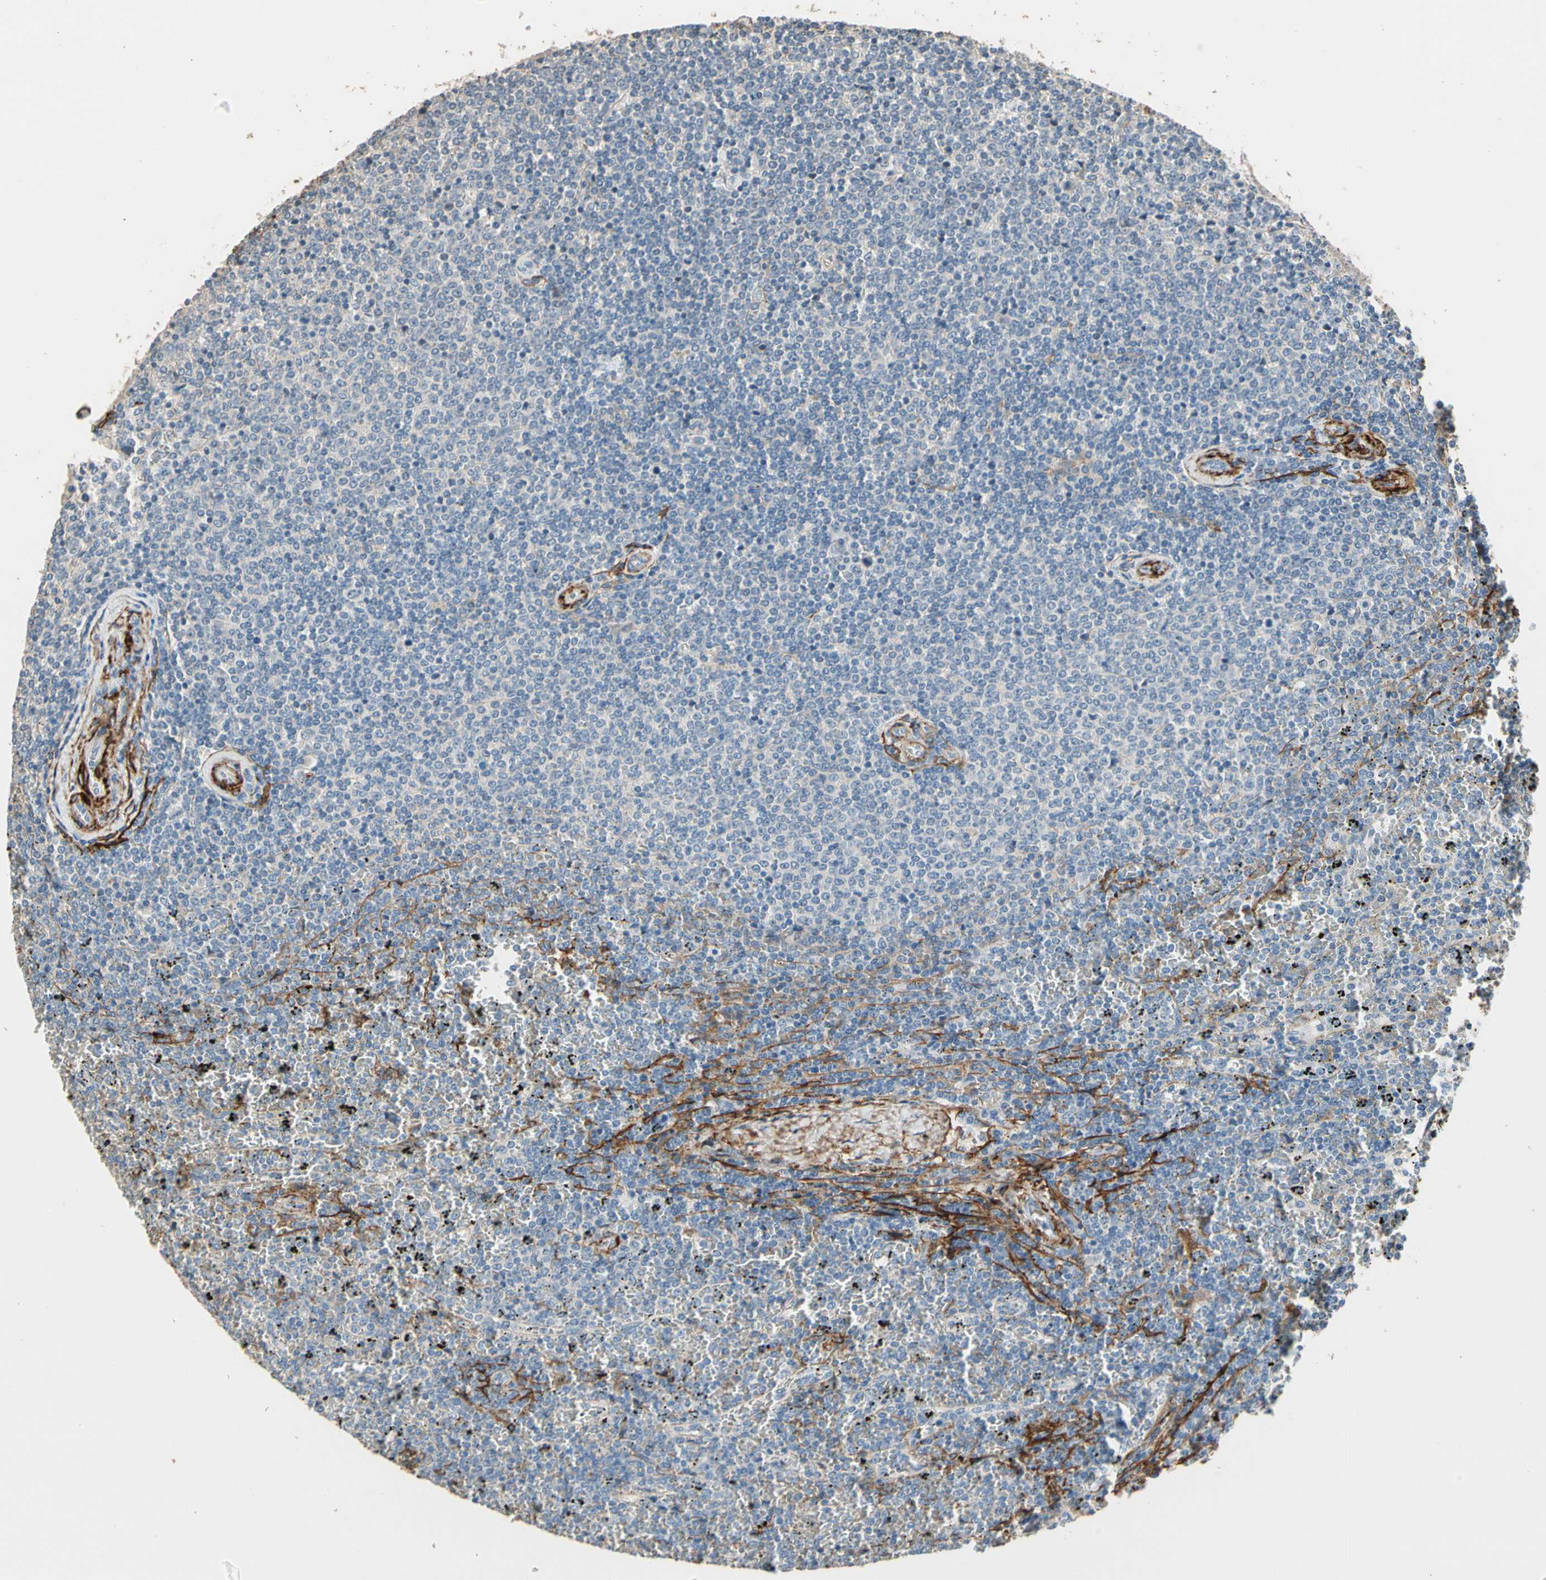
{"staining": {"intensity": "weak", "quantity": "<25%", "location": "cytoplasmic/membranous"}, "tissue": "lymphoma", "cell_type": "Tumor cells", "image_type": "cancer", "snomed": [{"axis": "morphology", "description": "Malignant lymphoma, non-Hodgkin's type, Low grade"}, {"axis": "topography", "description": "Spleen"}], "caption": "Immunohistochemistry (IHC) image of malignant lymphoma, non-Hodgkin's type (low-grade) stained for a protein (brown), which reveals no expression in tumor cells.", "gene": "SUSD2", "patient": {"sex": "female", "age": 77}}